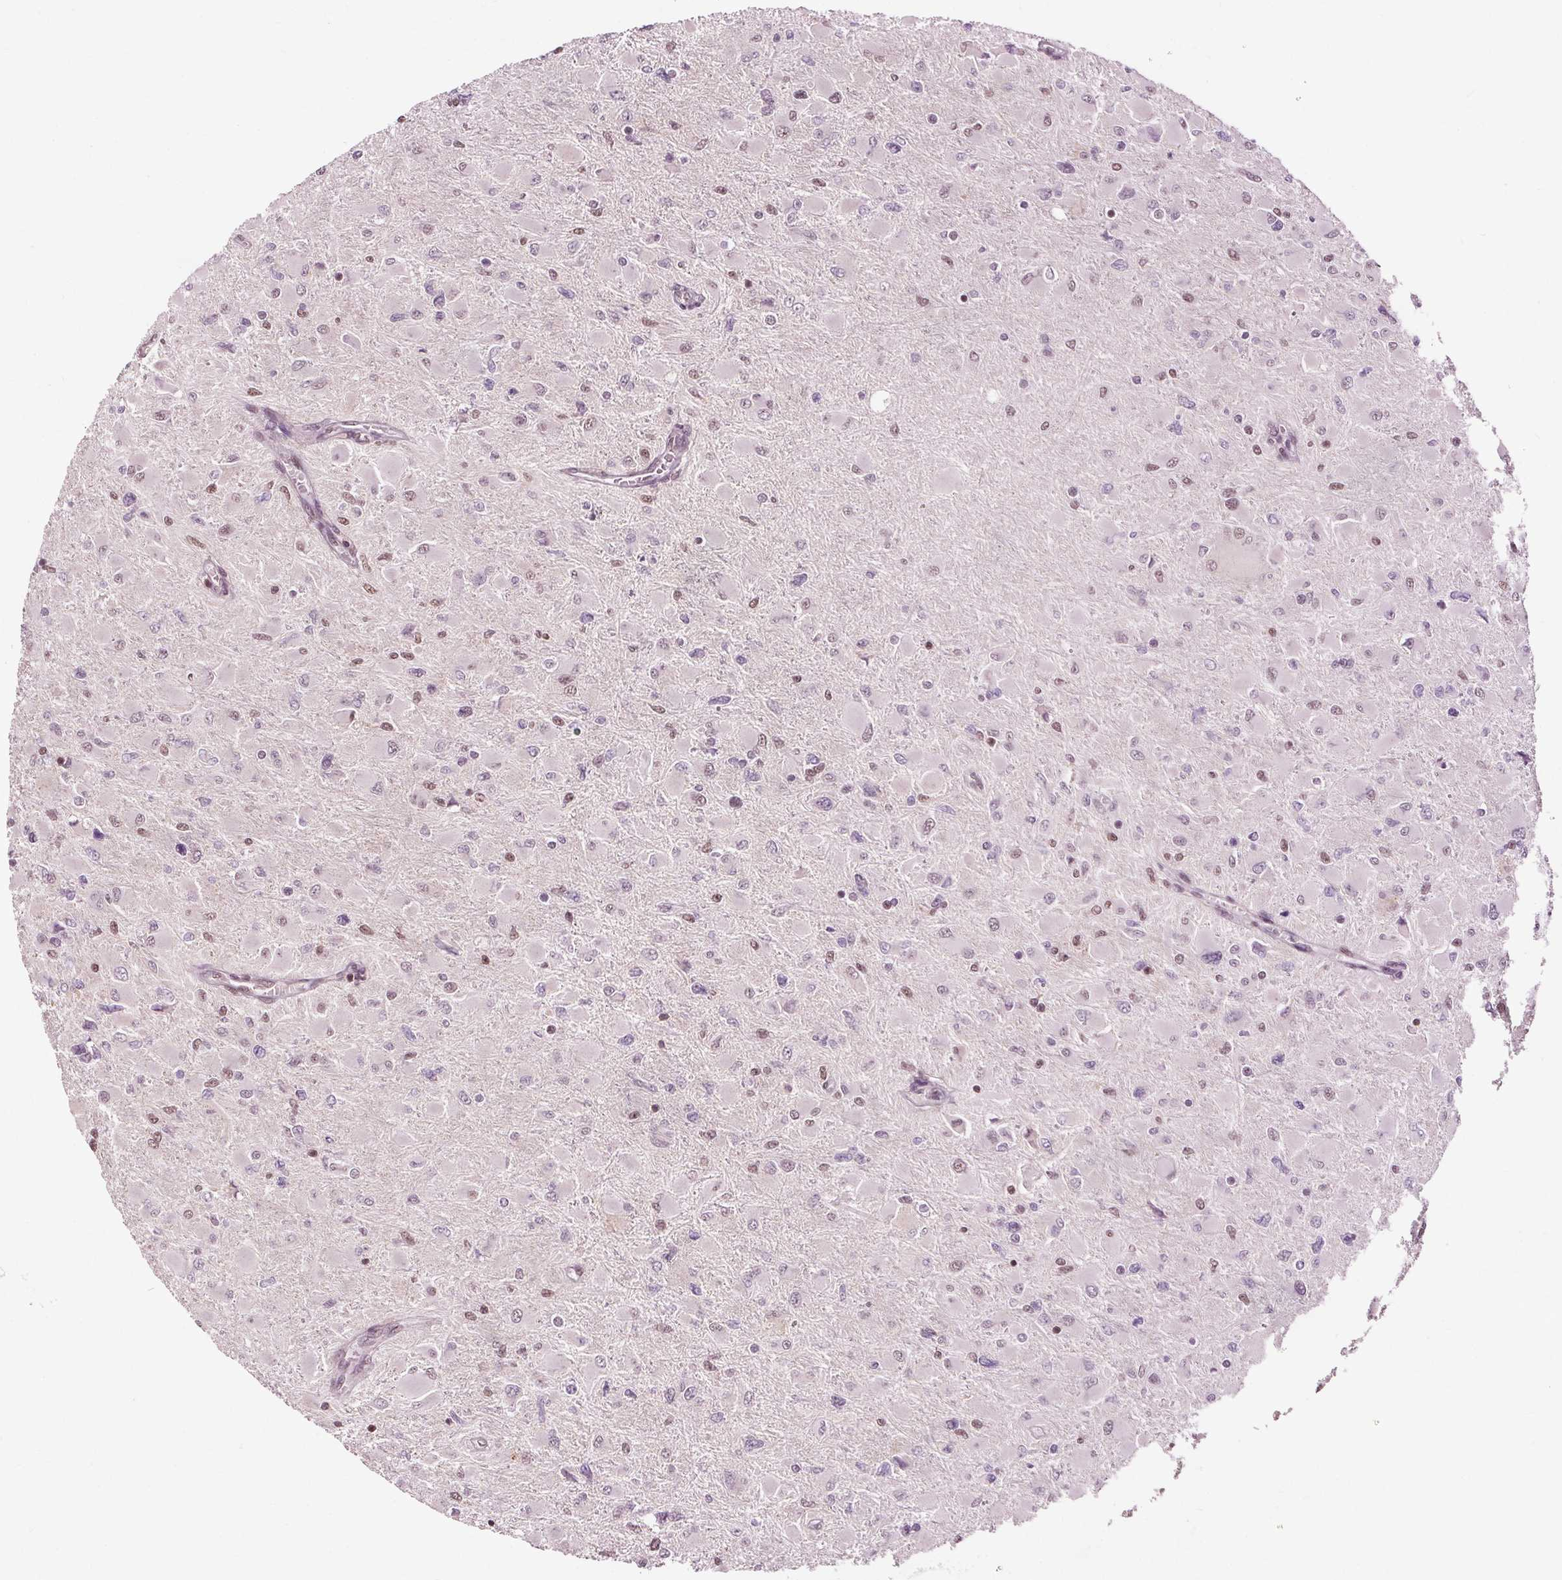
{"staining": {"intensity": "weak", "quantity": "<25%", "location": "nuclear"}, "tissue": "glioma", "cell_type": "Tumor cells", "image_type": "cancer", "snomed": [{"axis": "morphology", "description": "Glioma, malignant, High grade"}, {"axis": "topography", "description": "Cerebral cortex"}], "caption": "IHC photomicrograph of human malignant glioma (high-grade) stained for a protein (brown), which reveals no staining in tumor cells.", "gene": "DDX11", "patient": {"sex": "female", "age": 36}}